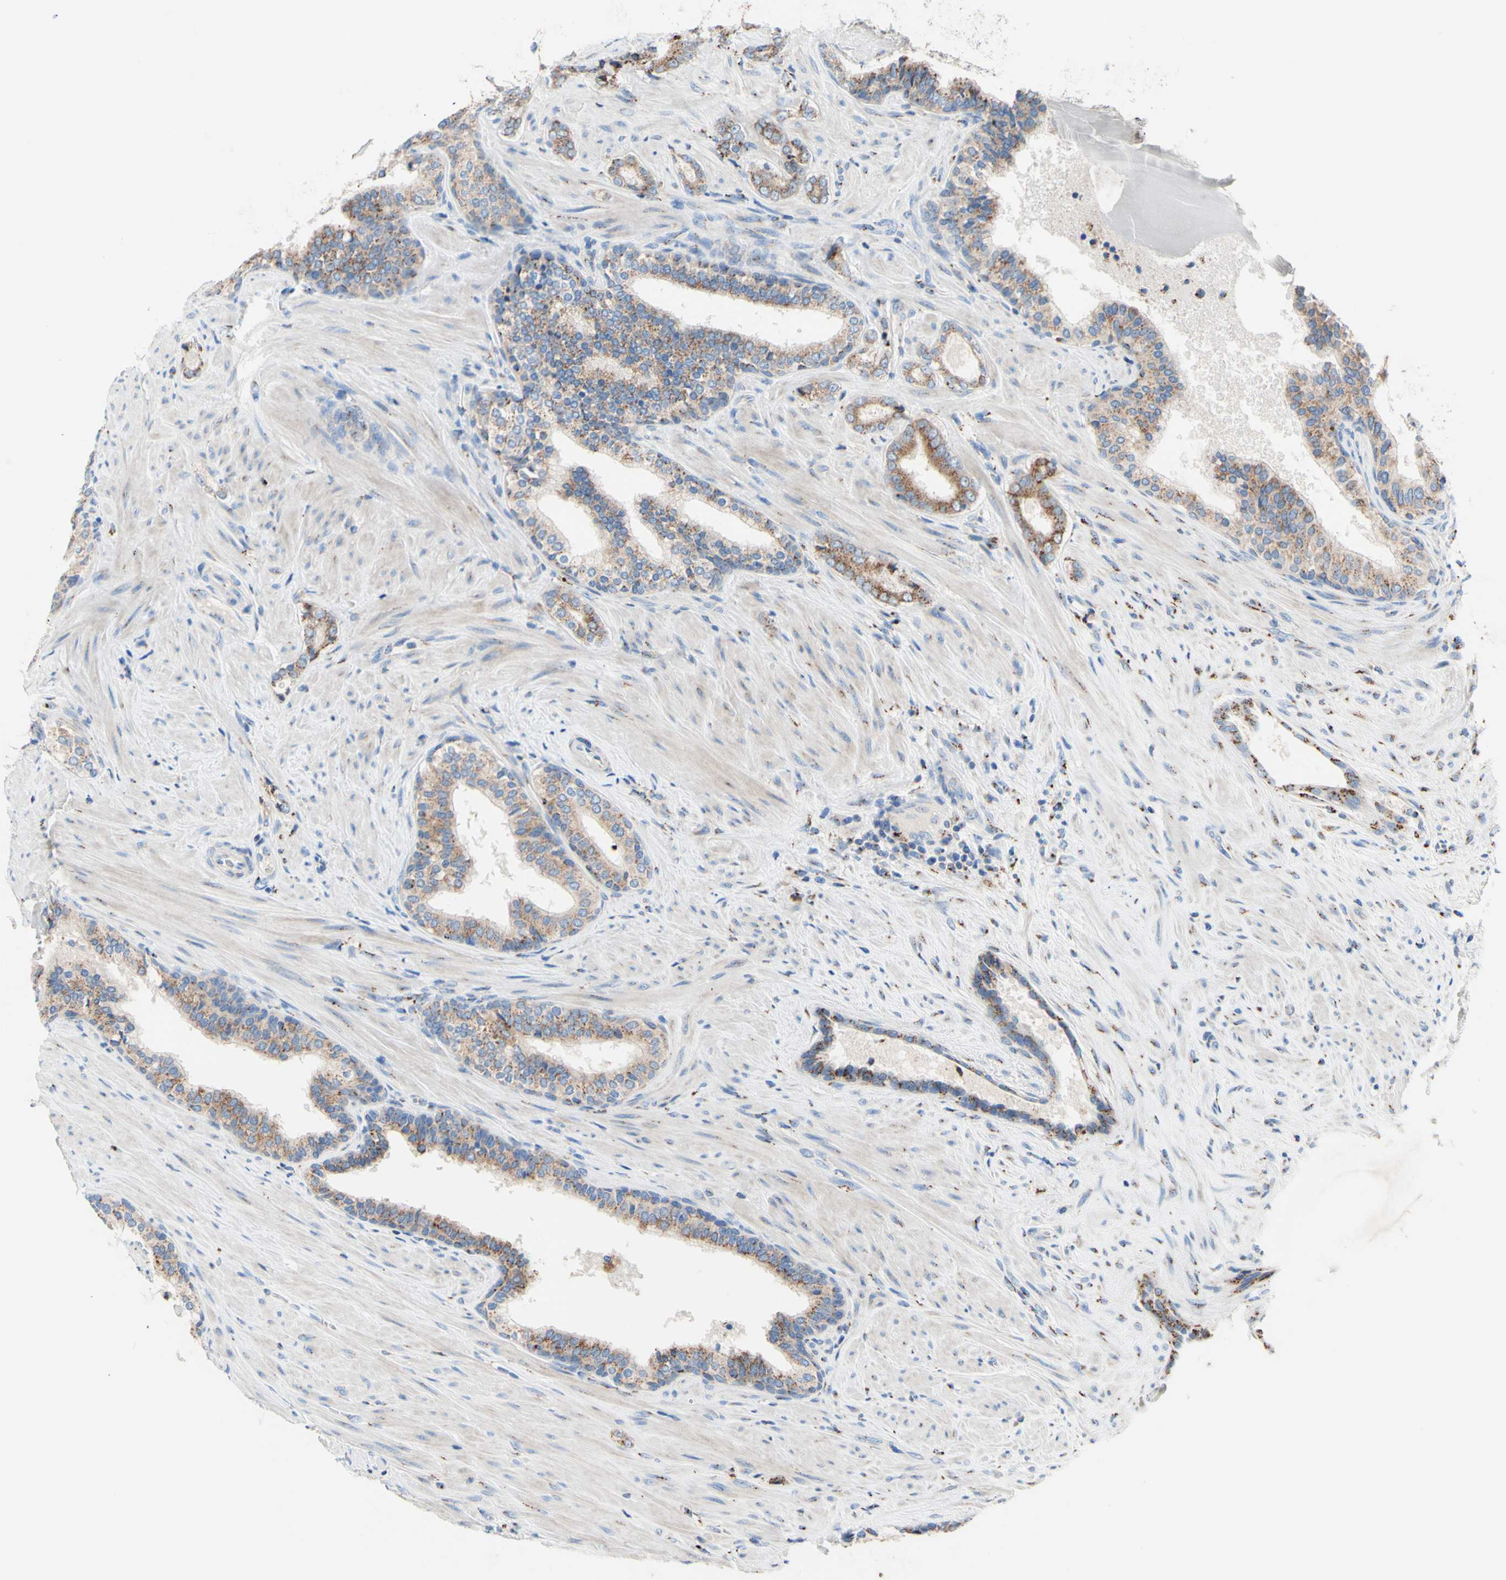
{"staining": {"intensity": "weak", "quantity": ">75%", "location": "cytoplasmic/membranous"}, "tissue": "prostate cancer", "cell_type": "Tumor cells", "image_type": "cancer", "snomed": [{"axis": "morphology", "description": "Adenocarcinoma, Low grade"}, {"axis": "topography", "description": "Prostate"}], "caption": "Prostate cancer (low-grade adenocarcinoma) stained with DAB (3,3'-diaminobenzidine) IHC displays low levels of weak cytoplasmic/membranous positivity in approximately >75% of tumor cells.", "gene": "GALNT2", "patient": {"sex": "male", "age": 60}}